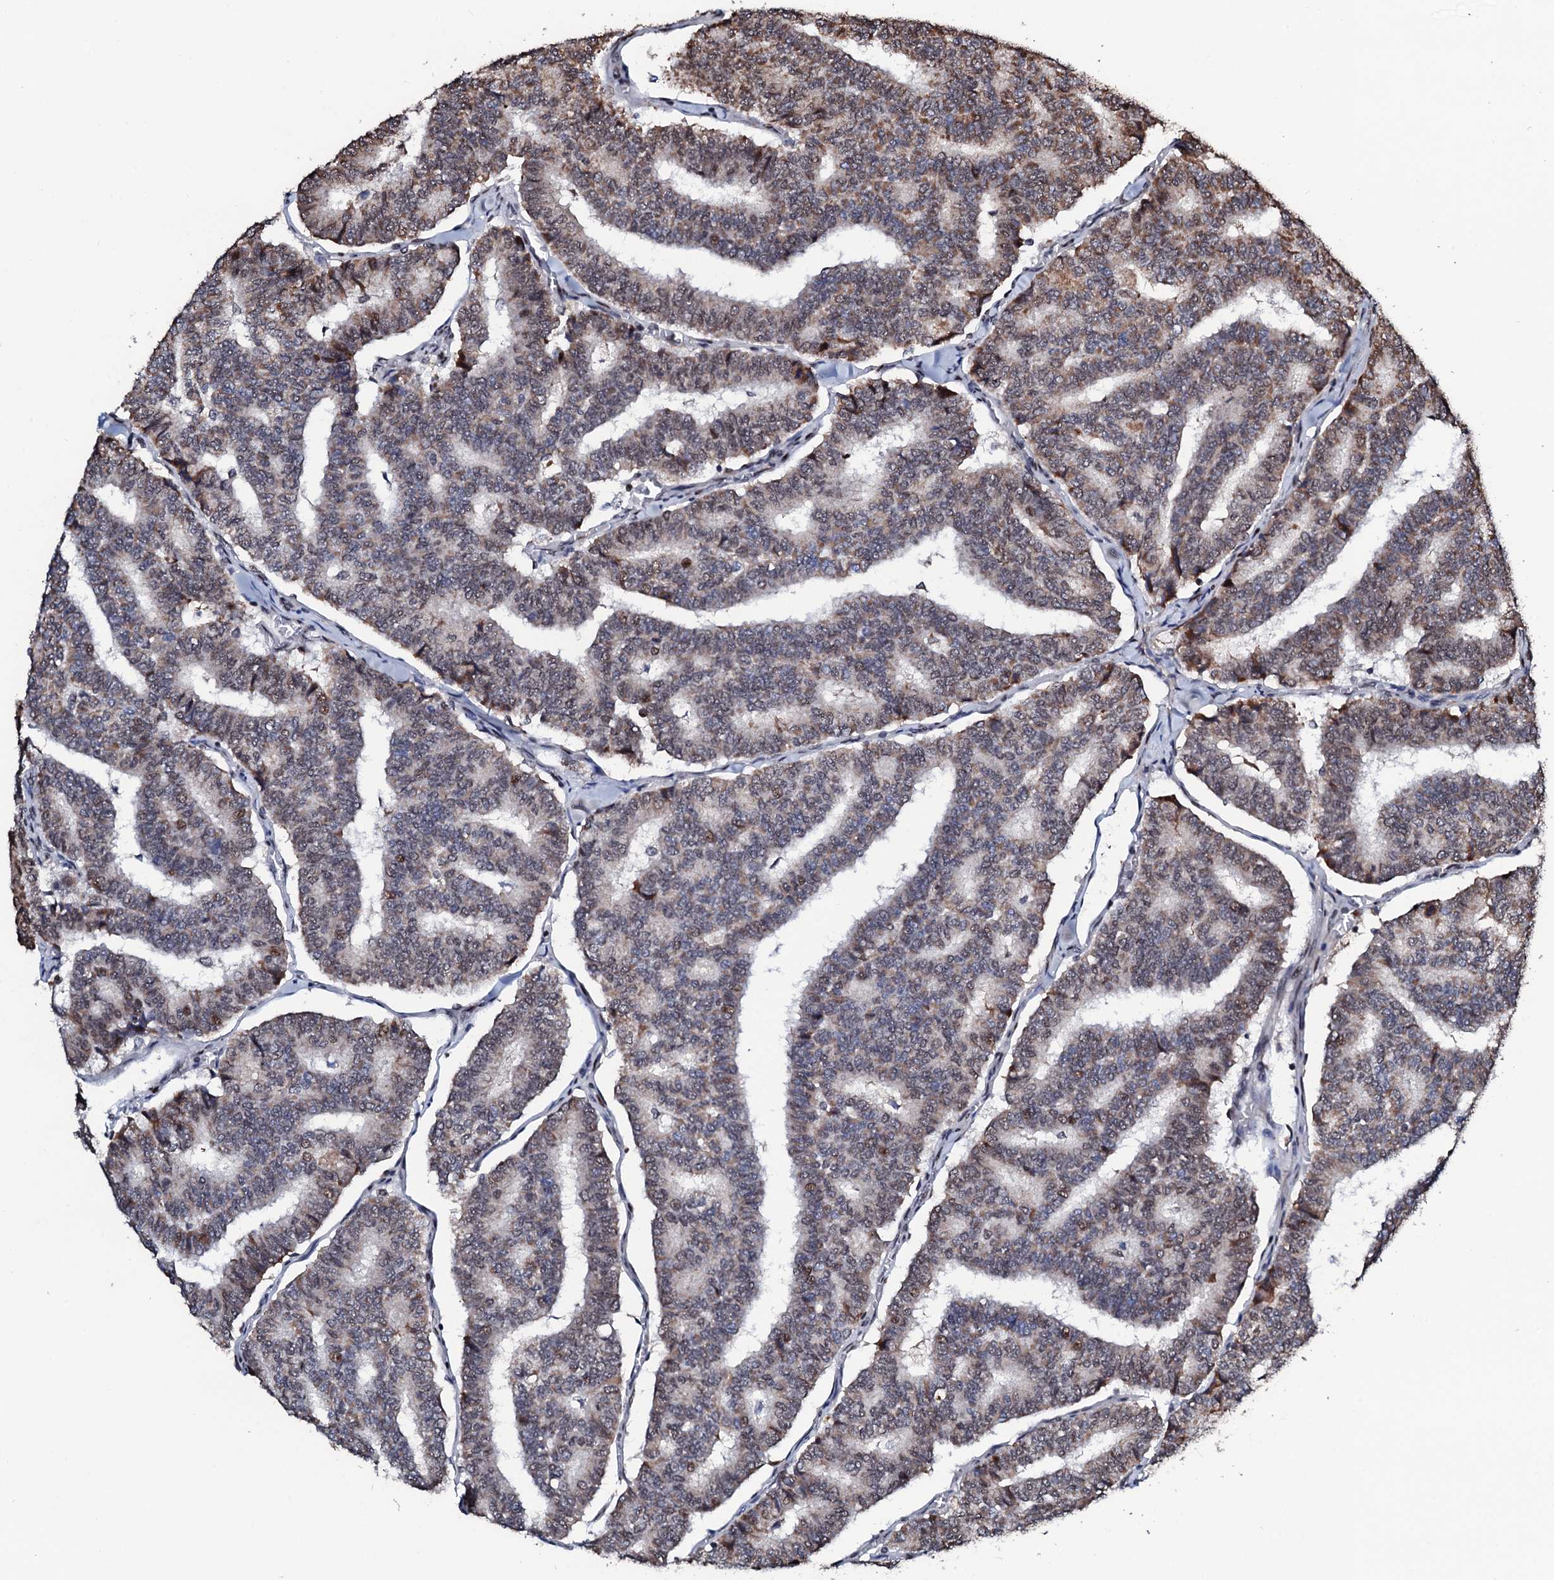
{"staining": {"intensity": "weak", "quantity": "25%-75%", "location": "cytoplasmic/membranous,nuclear"}, "tissue": "thyroid cancer", "cell_type": "Tumor cells", "image_type": "cancer", "snomed": [{"axis": "morphology", "description": "Papillary adenocarcinoma, NOS"}, {"axis": "topography", "description": "Thyroid gland"}], "caption": "Thyroid papillary adenocarcinoma stained with immunohistochemistry (IHC) exhibits weak cytoplasmic/membranous and nuclear staining in about 25%-75% of tumor cells.", "gene": "KIF18A", "patient": {"sex": "female", "age": 35}}